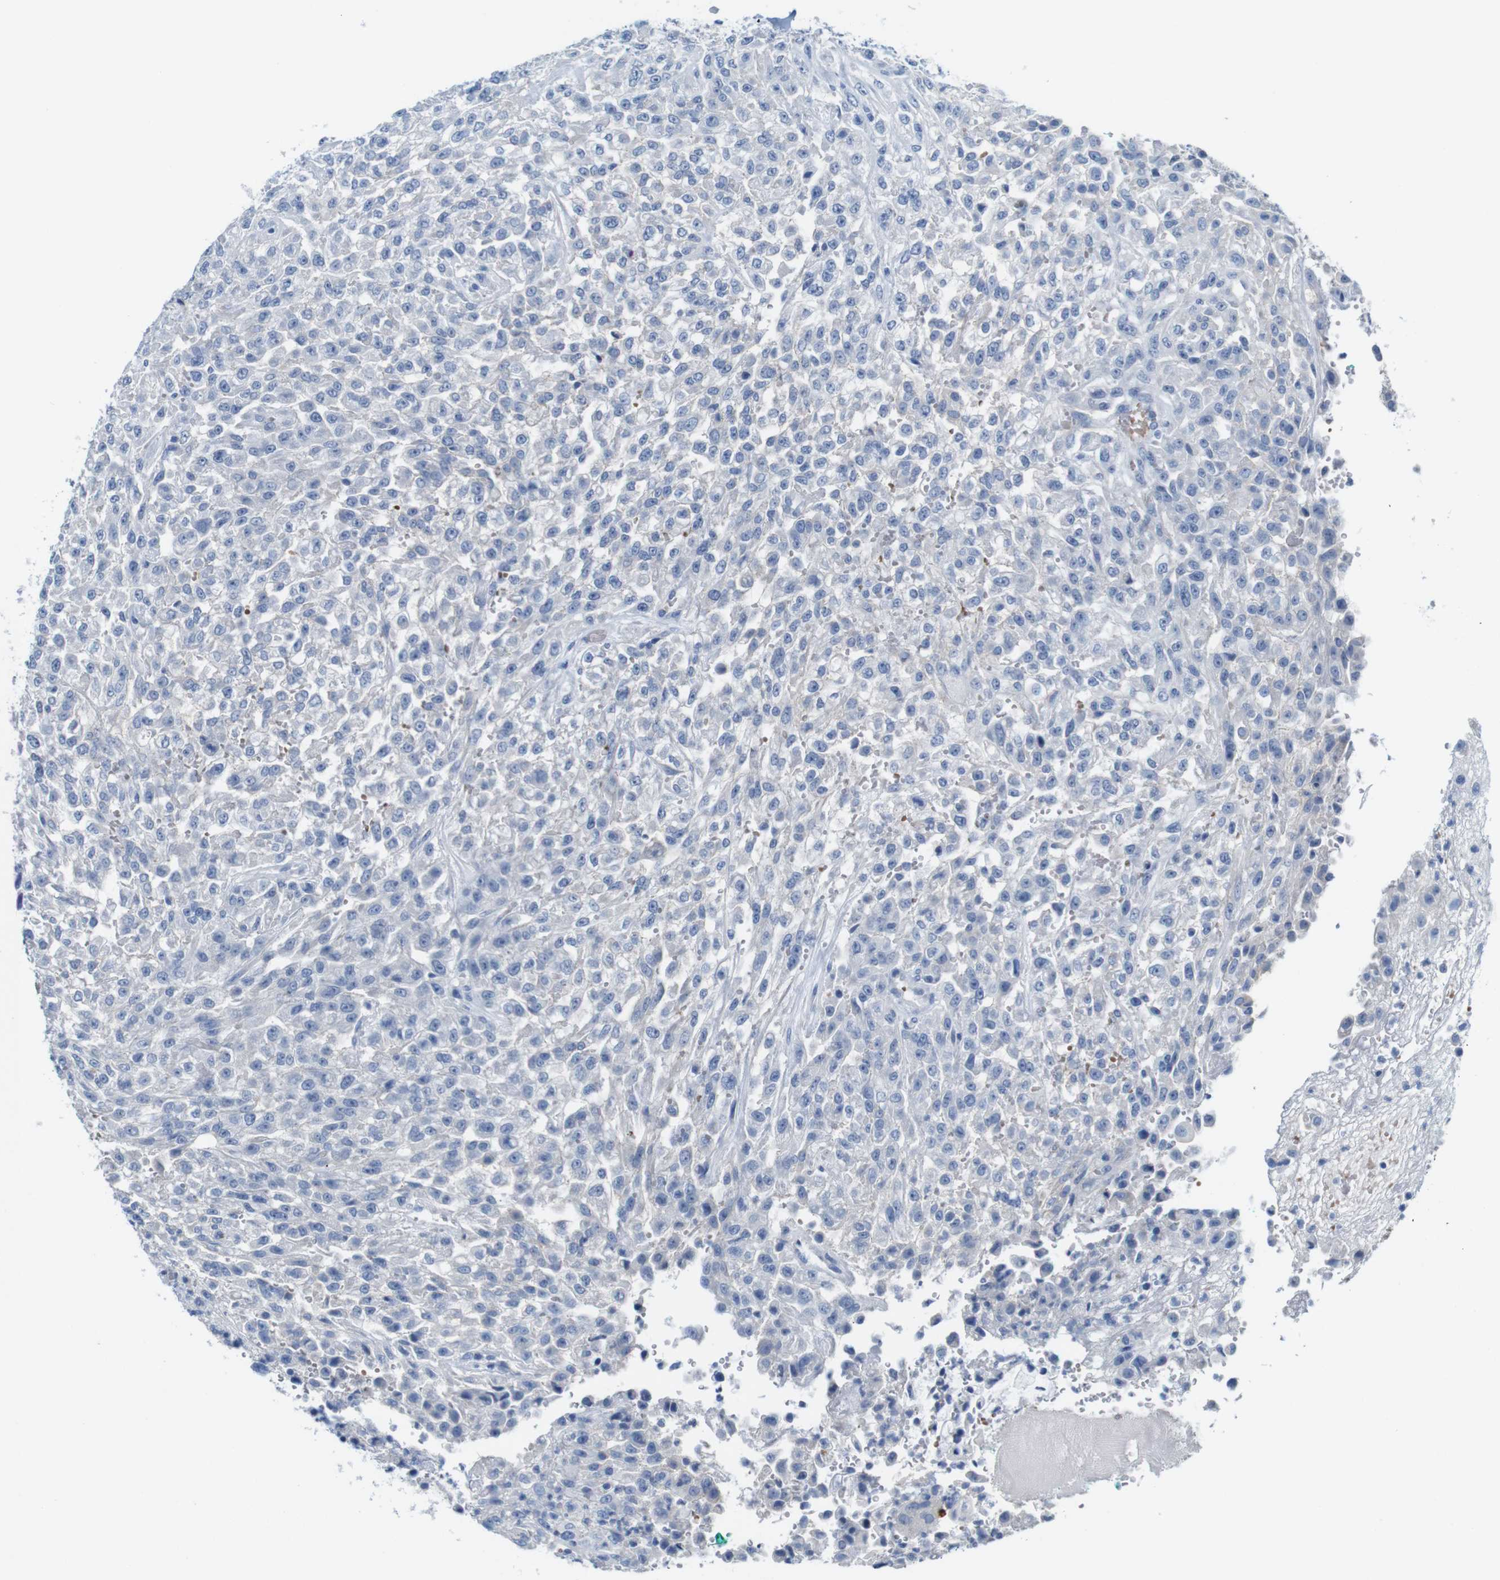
{"staining": {"intensity": "negative", "quantity": "none", "location": "none"}, "tissue": "urothelial cancer", "cell_type": "Tumor cells", "image_type": "cancer", "snomed": [{"axis": "morphology", "description": "Urothelial carcinoma, High grade"}, {"axis": "topography", "description": "Urinary bladder"}], "caption": "Tumor cells show no significant protein staining in urothelial cancer.", "gene": "IGSF8", "patient": {"sex": "male", "age": 46}}